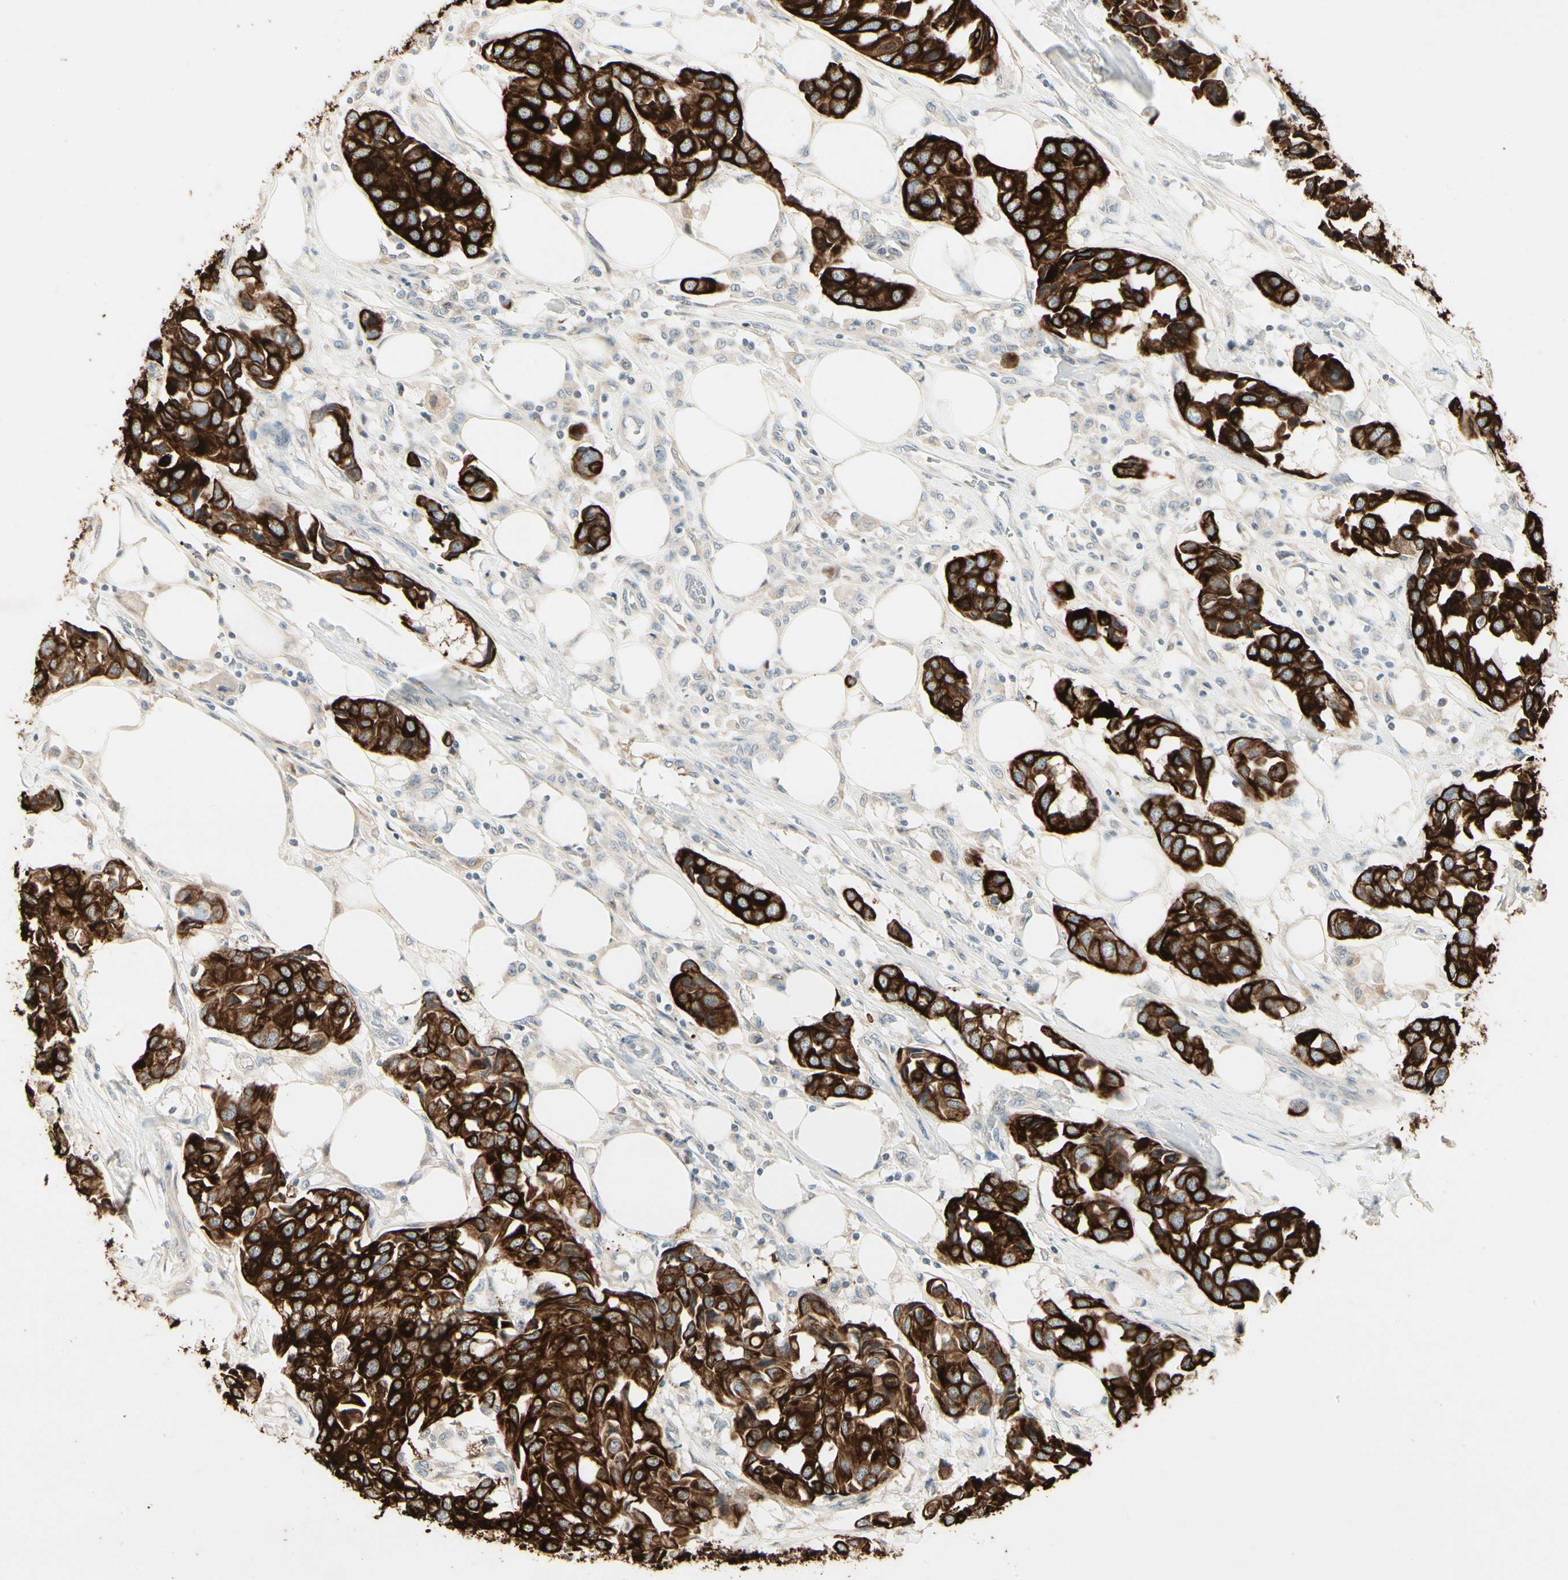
{"staining": {"intensity": "strong", "quantity": ">75%", "location": "cytoplasmic/membranous"}, "tissue": "breast cancer", "cell_type": "Tumor cells", "image_type": "cancer", "snomed": [{"axis": "morphology", "description": "Duct carcinoma"}, {"axis": "topography", "description": "Breast"}], "caption": "There is high levels of strong cytoplasmic/membranous staining in tumor cells of breast intraductal carcinoma, as demonstrated by immunohistochemical staining (brown color).", "gene": "SKIL", "patient": {"sex": "female", "age": 80}}